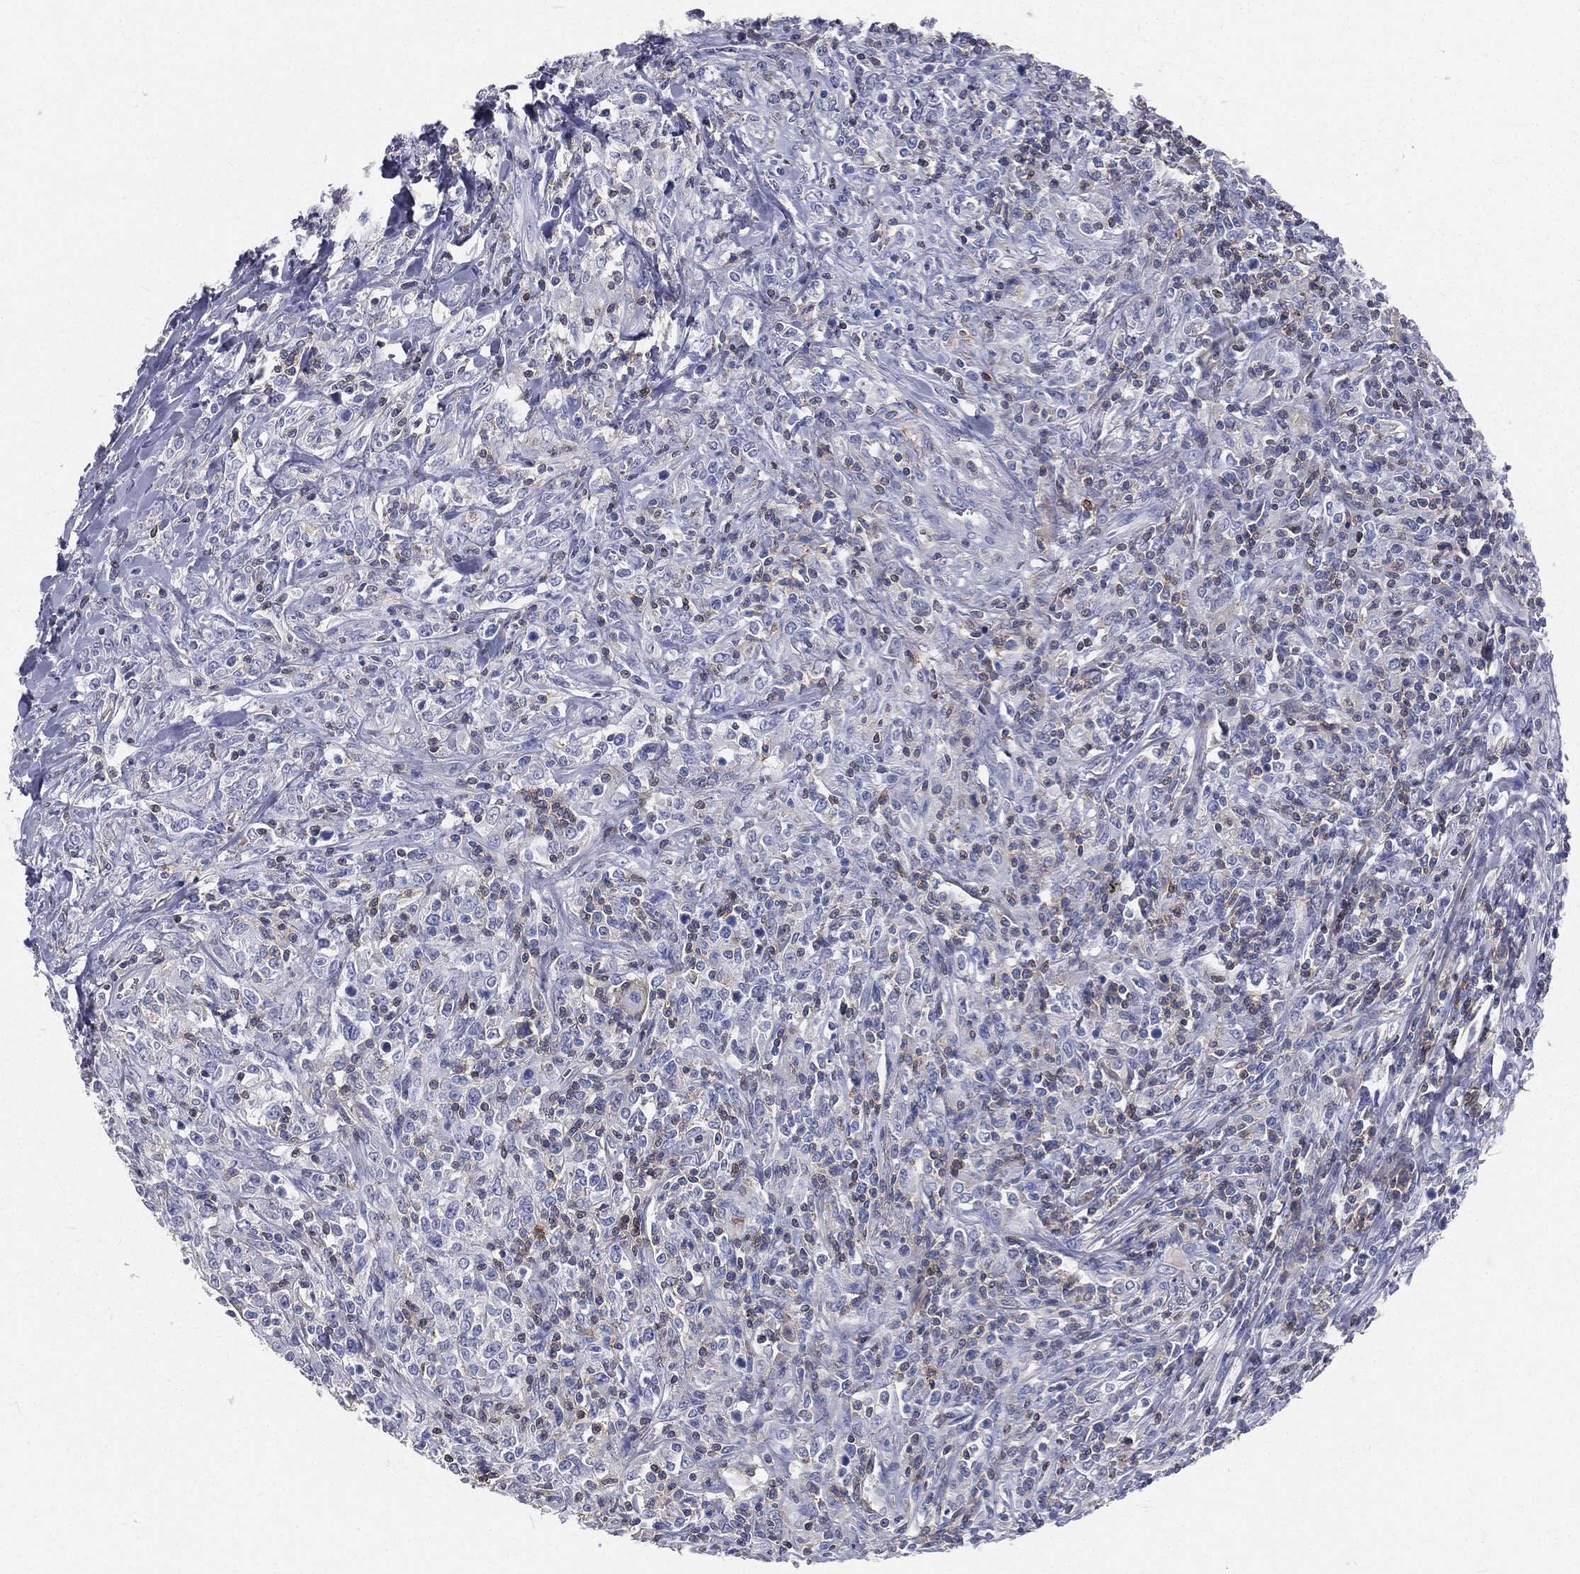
{"staining": {"intensity": "negative", "quantity": "none", "location": "none"}, "tissue": "lymphoma", "cell_type": "Tumor cells", "image_type": "cancer", "snomed": [{"axis": "morphology", "description": "Malignant lymphoma, non-Hodgkin's type, High grade"}, {"axis": "topography", "description": "Lung"}], "caption": "DAB immunohistochemical staining of high-grade malignant lymphoma, non-Hodgkin's type displays no significant positivity in tumor cells.", "gene": "CD3D", "patient": {"sex": "male", "age": 79}}